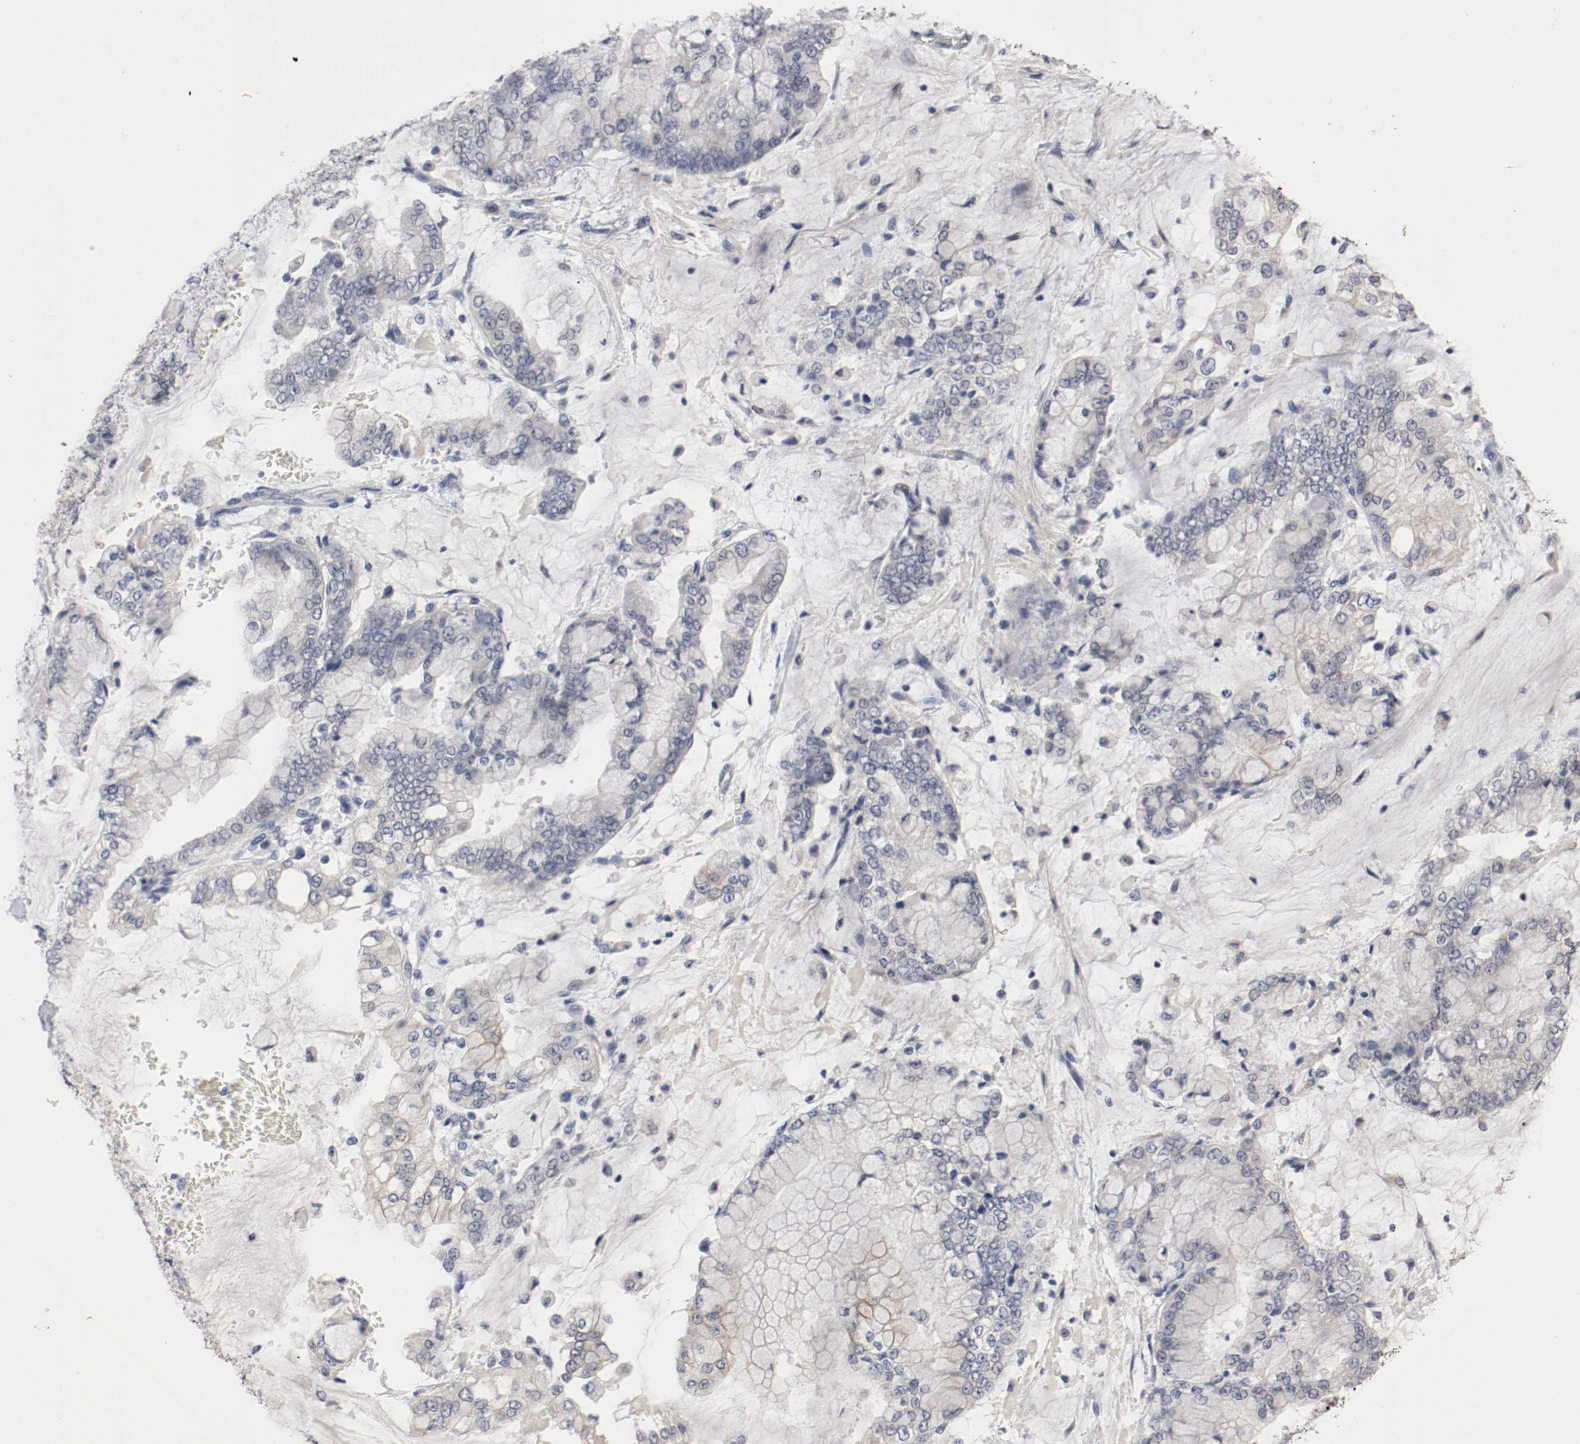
{"staining": {"intensity": "negative", "quantity": "none", "location": "none"}, "tissue": "stomach cancer", "cell_type": "Tumor cells", "image_type": "cancer", "snomed": [{"axis": "morphology", "description": "Normal tissue, NOS"}, {"axis": "morphology", "description": "Adenocarcinoma, NOS"}, {"axis": "topography", "description": "Stomach, upper"}, {"axis": "topography", "description": "Stomach"}], "caption": "DAB (3,3'-diaminobenzidine) immunohistochemical staining of human adenocarcinoma (stomach) demonstrates no significant staining in tumor cells. (Stains: DAB immunohistochemistry with hematoxylin counter stain, Microscopy: brightfield microscopy at high magnification).", "gene": "CEBPE", "patient": {"sex": "male", "age": 76}}